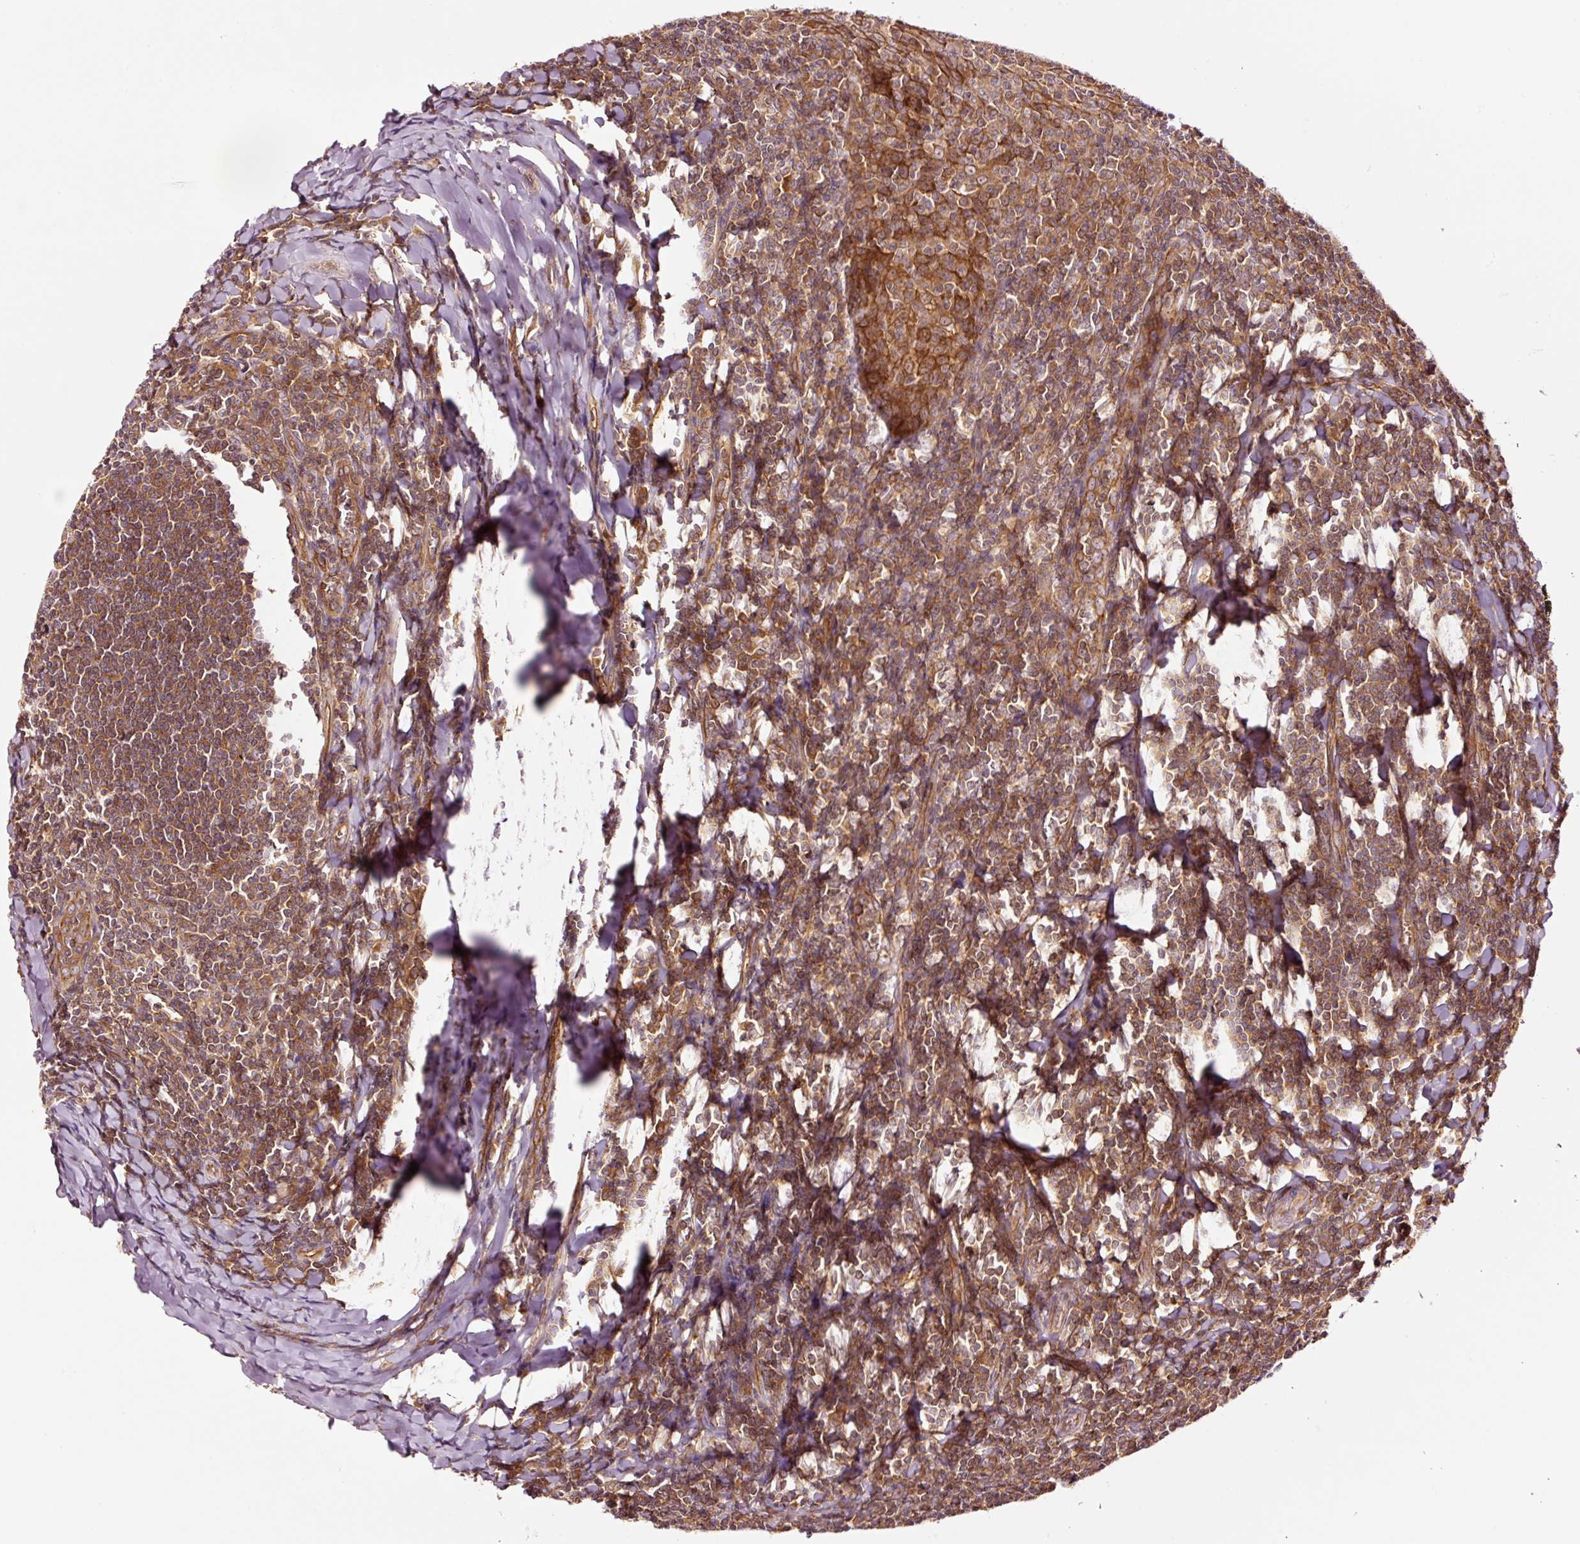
{"staining": {"intensity": "moderate", "quantity": ">75%", "location": "cytoplasmic/membranous"}, "tissue": "tonsil", "cell_type": "Germinal center cells", "image_type": "normal", "snomed": [{"axis": "morphology", "description": "Normal tissue, NOS"}, {"axis": "topography", "description": "Tonsil"}], "caption": "Human tonsil stained for a protein (brown) exhibits moderate cytoplasmic/membranous positive positivity in approximately >75% of germinal center cells.", "gene": "METAP1", "patient": {"sex": "male", "age": 27}}